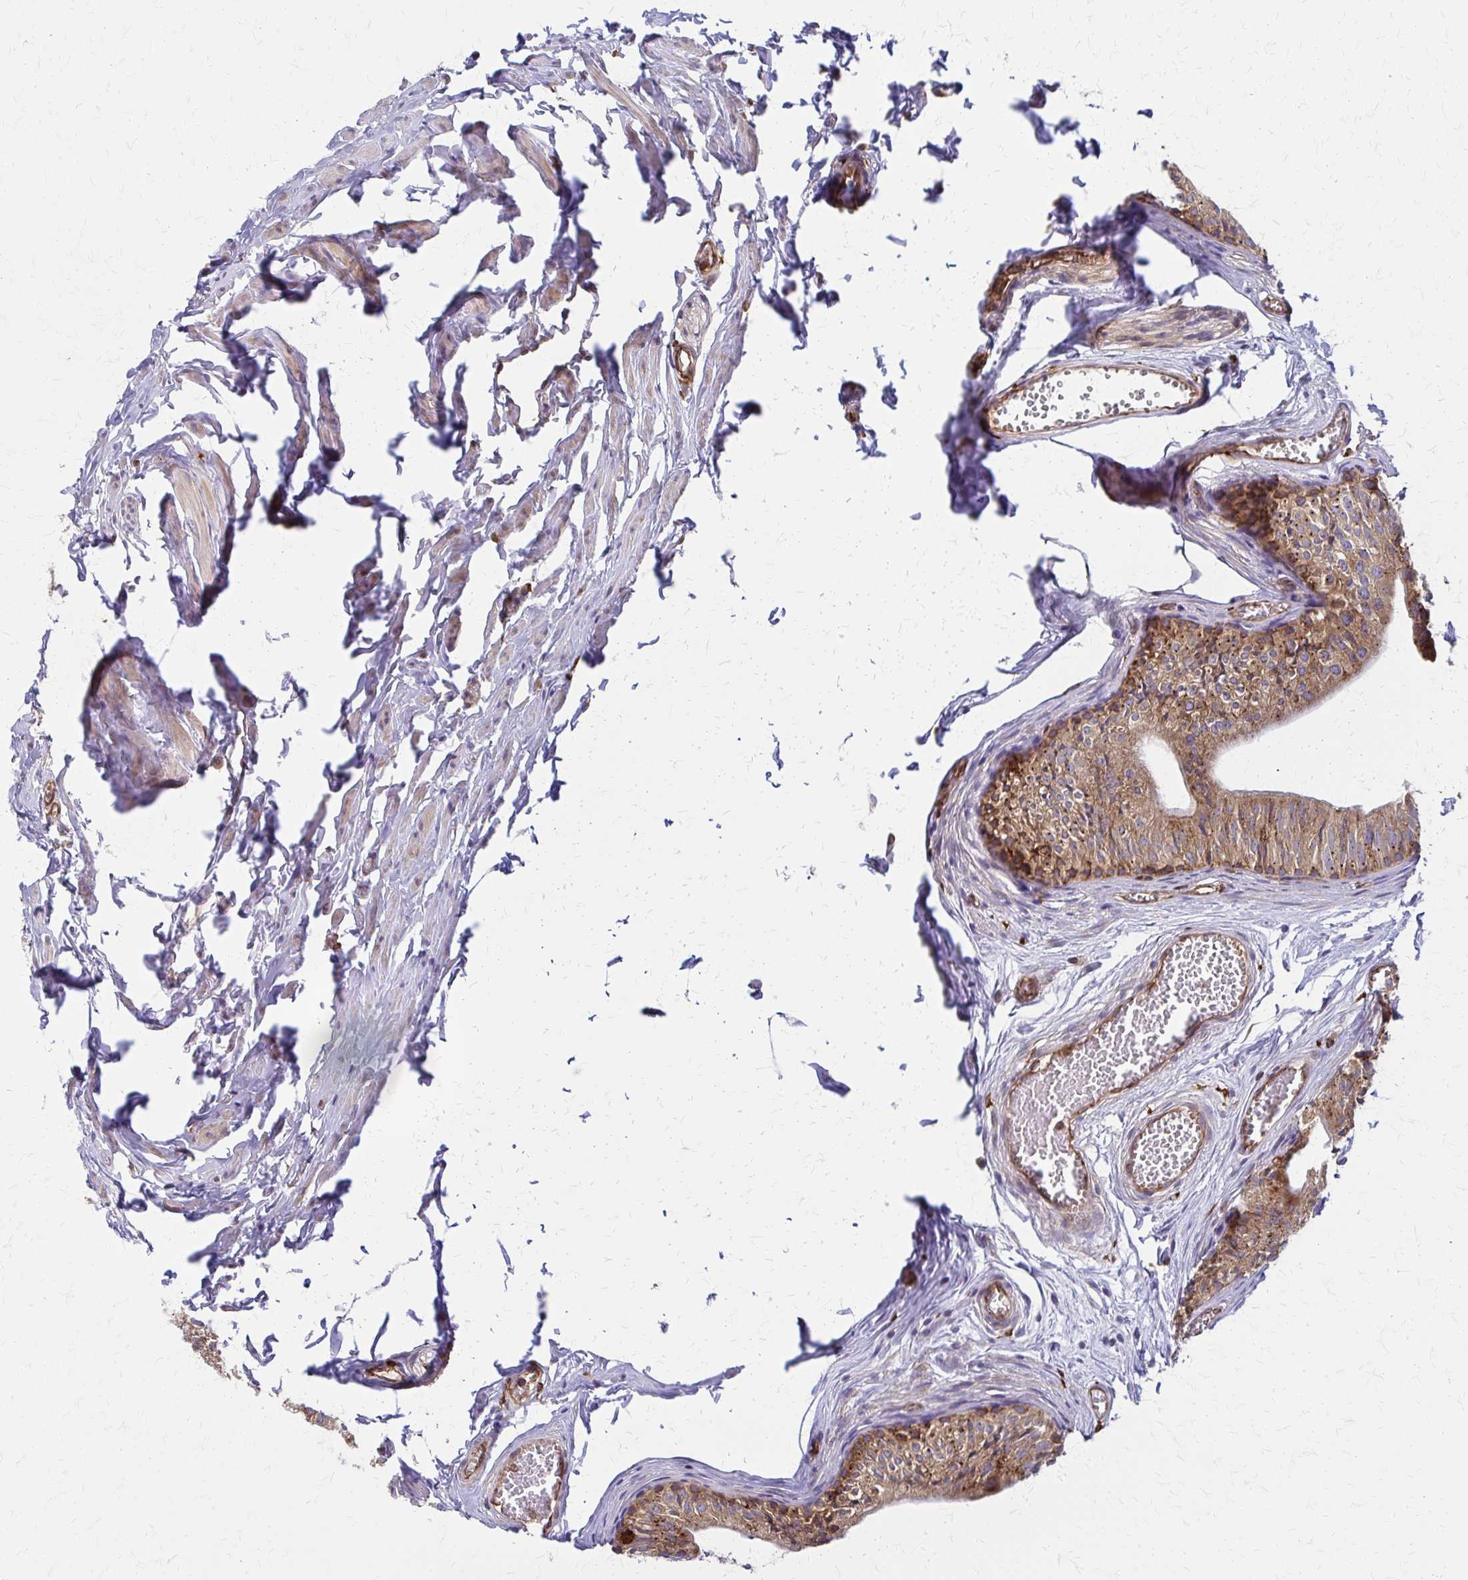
{"staining": {"intensity": "moderate", "quantity": ">75%", "location": "cytoplasmic/membranous"}, "tissue": "epididymis", "cell_type": "Glandular cells", "image_type": "normal", "snomed": [{"axis": "morphology", "description": "Normal tissue, NOS"}, {"axis": "topography", "description": "Epididymis"}], "caption": "Benign epididymis was stained to show a protein in brown. There is medium levels of moderate cytoplasmic/membranous positivity in about >75% of glandular cells.", "gene": "WASF2", "patient": {"sex": "male", "age": 25}}